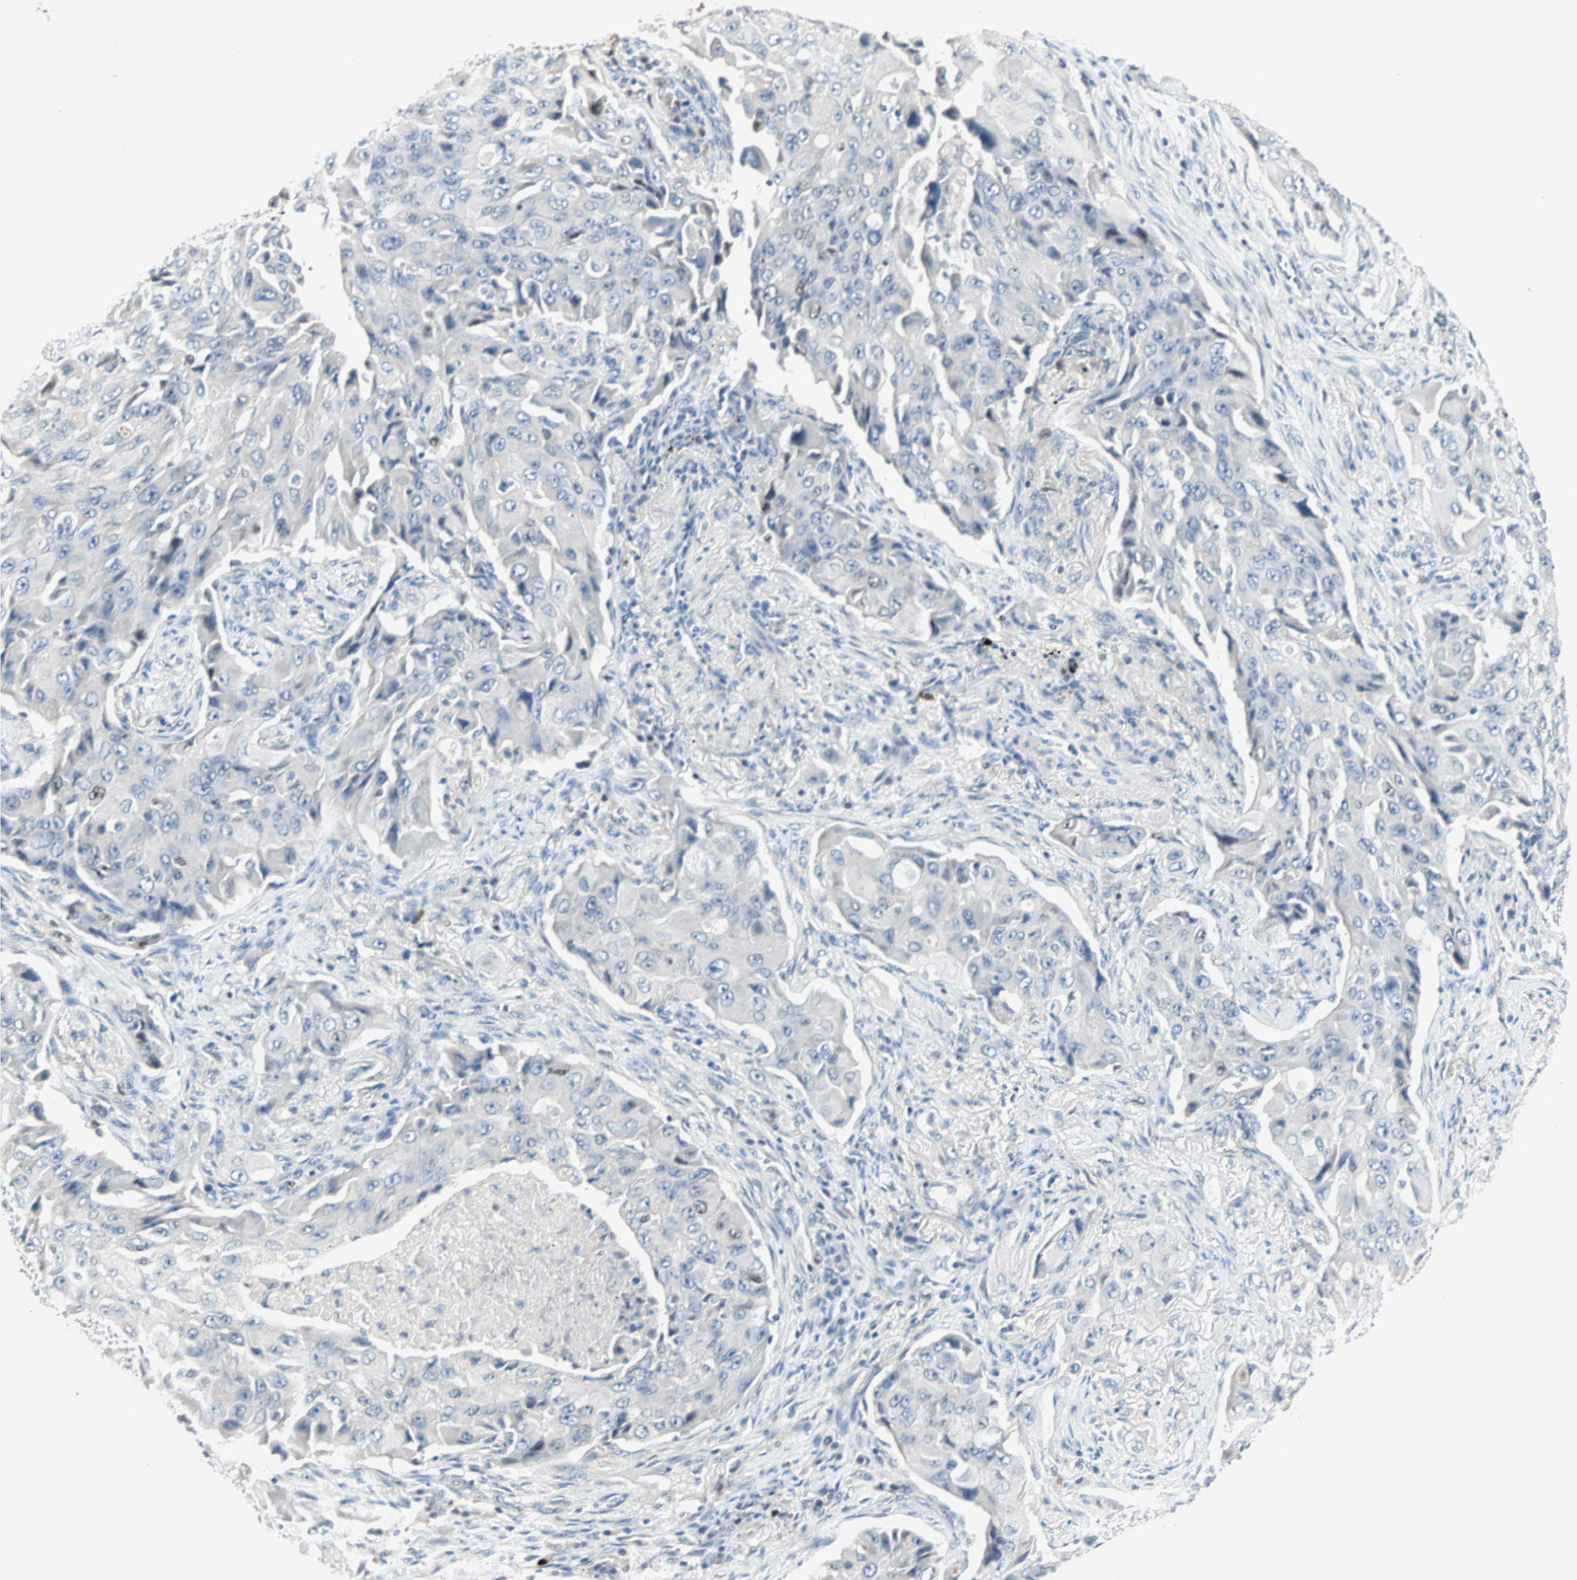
{"staining": {"intensity": "negative", "quantity": "none", "location": "none"}, "tissue": "lung cancer", "cell_type": "Tumor cells", "image_type": "cancer", "snomed": [{"axis": "morphology", "description": "Adenocarcinoma, NOS"}, {"axis": "topography", "description": "Lung"}], "caption": "High power microscopy micrograph of an immunohistochemistry micrograph of adenocarcinoma (lung), revealing no significant expression in tumor cells. (Stains: DAB (3,3'-diaminobenzidine) IHC with hematoxylin counter stain, Microscopy: brightfield microscopy at high magnification).", "gene": "CCNE2", "patient": {"sex": "female", "age": 65}}